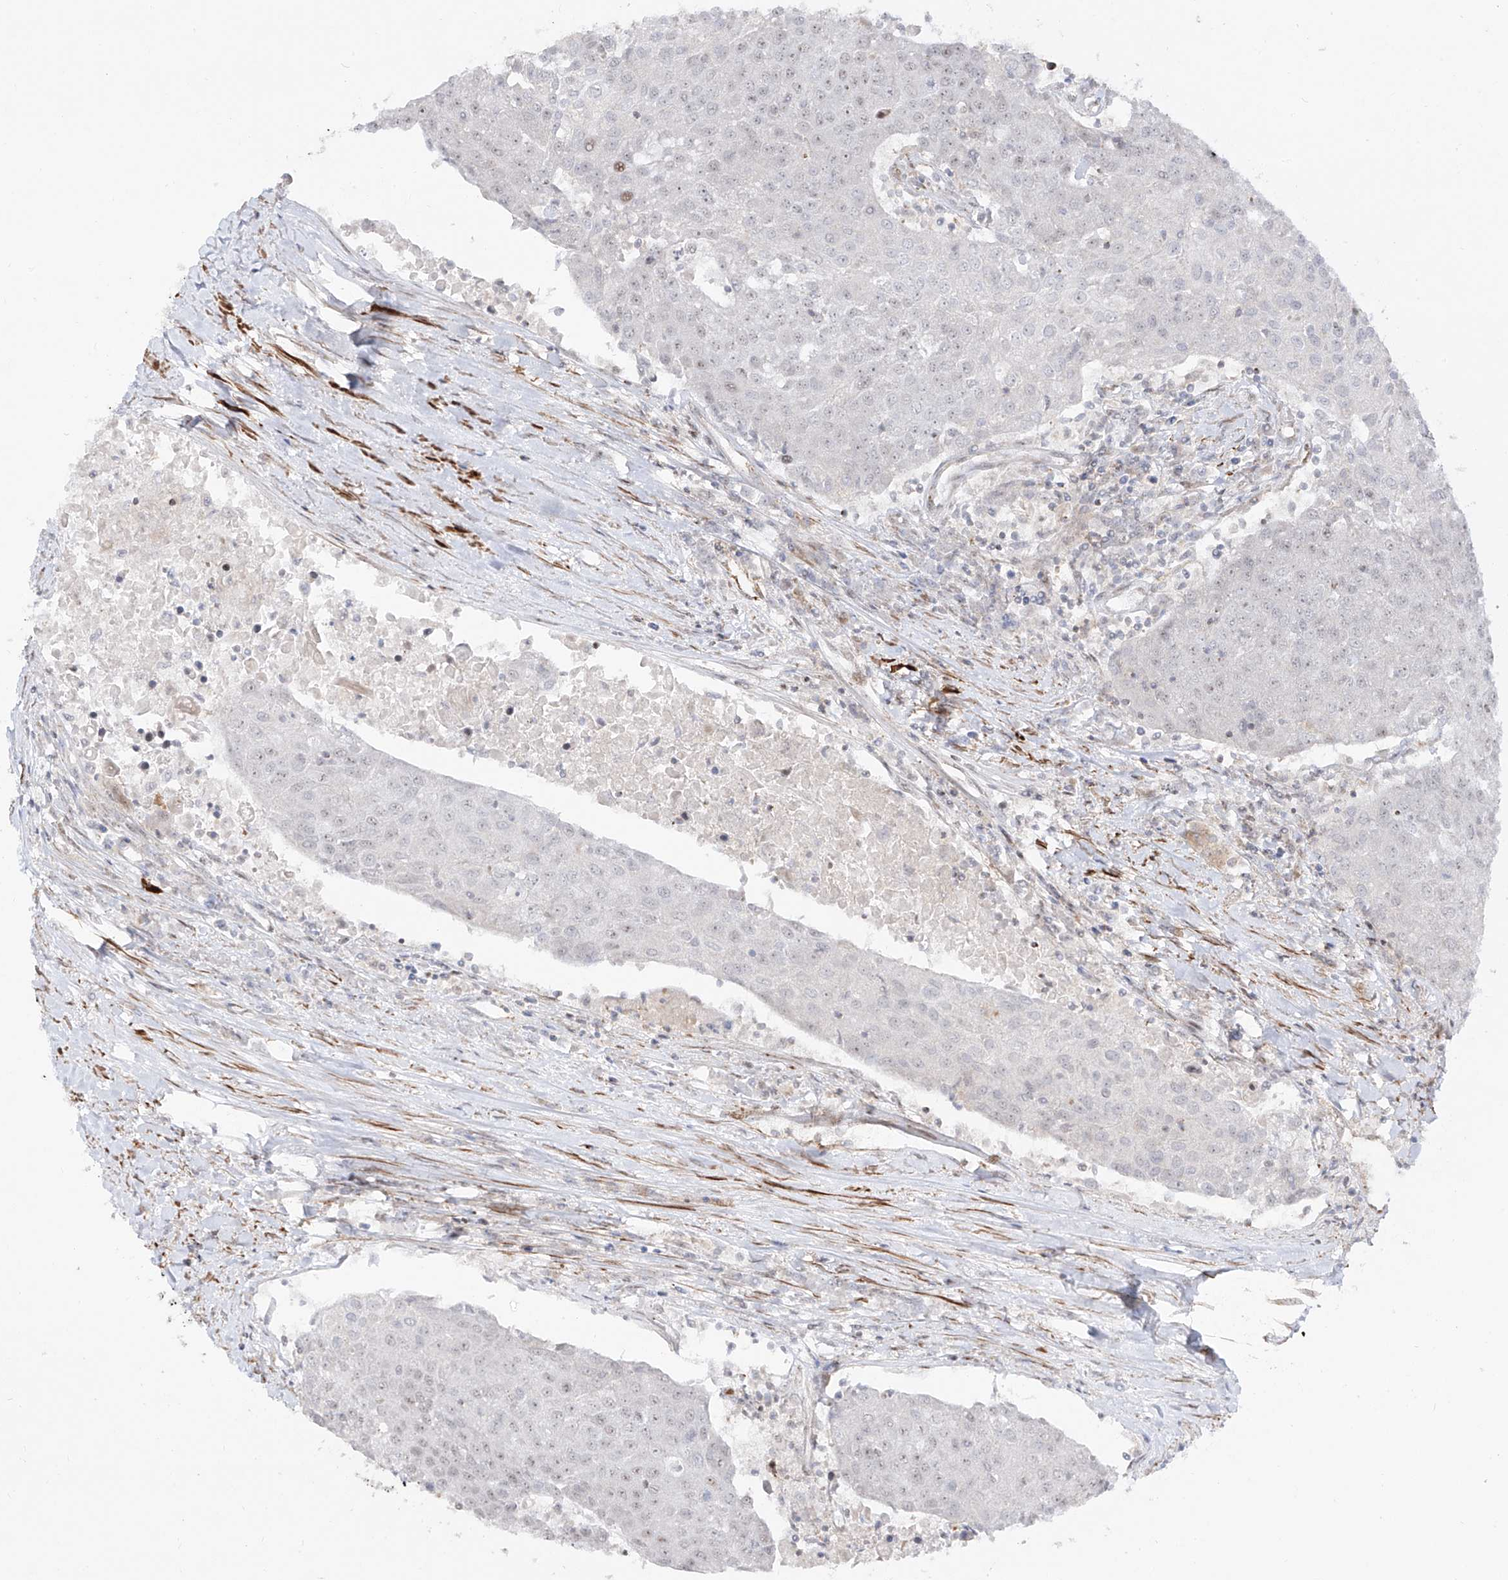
{"staining": {"intensity": "negative", "quantity": "none", "location": "none"}, "tissue": "urothelial cancer", "cell_type": "Tumor cells", "image_type": "cancer", "snomed": [{"axis": "morphology", "description": "Urothelial carcinoma, High grade"}, {"axis": "topography", "description": "Urinary bladder"}], "caption": "Micrograph shows no protein expression in tumor cells of urothelial cancer tissue.", "gene": "ZNF180", "patient": {"sex": "female", "age": 85}}